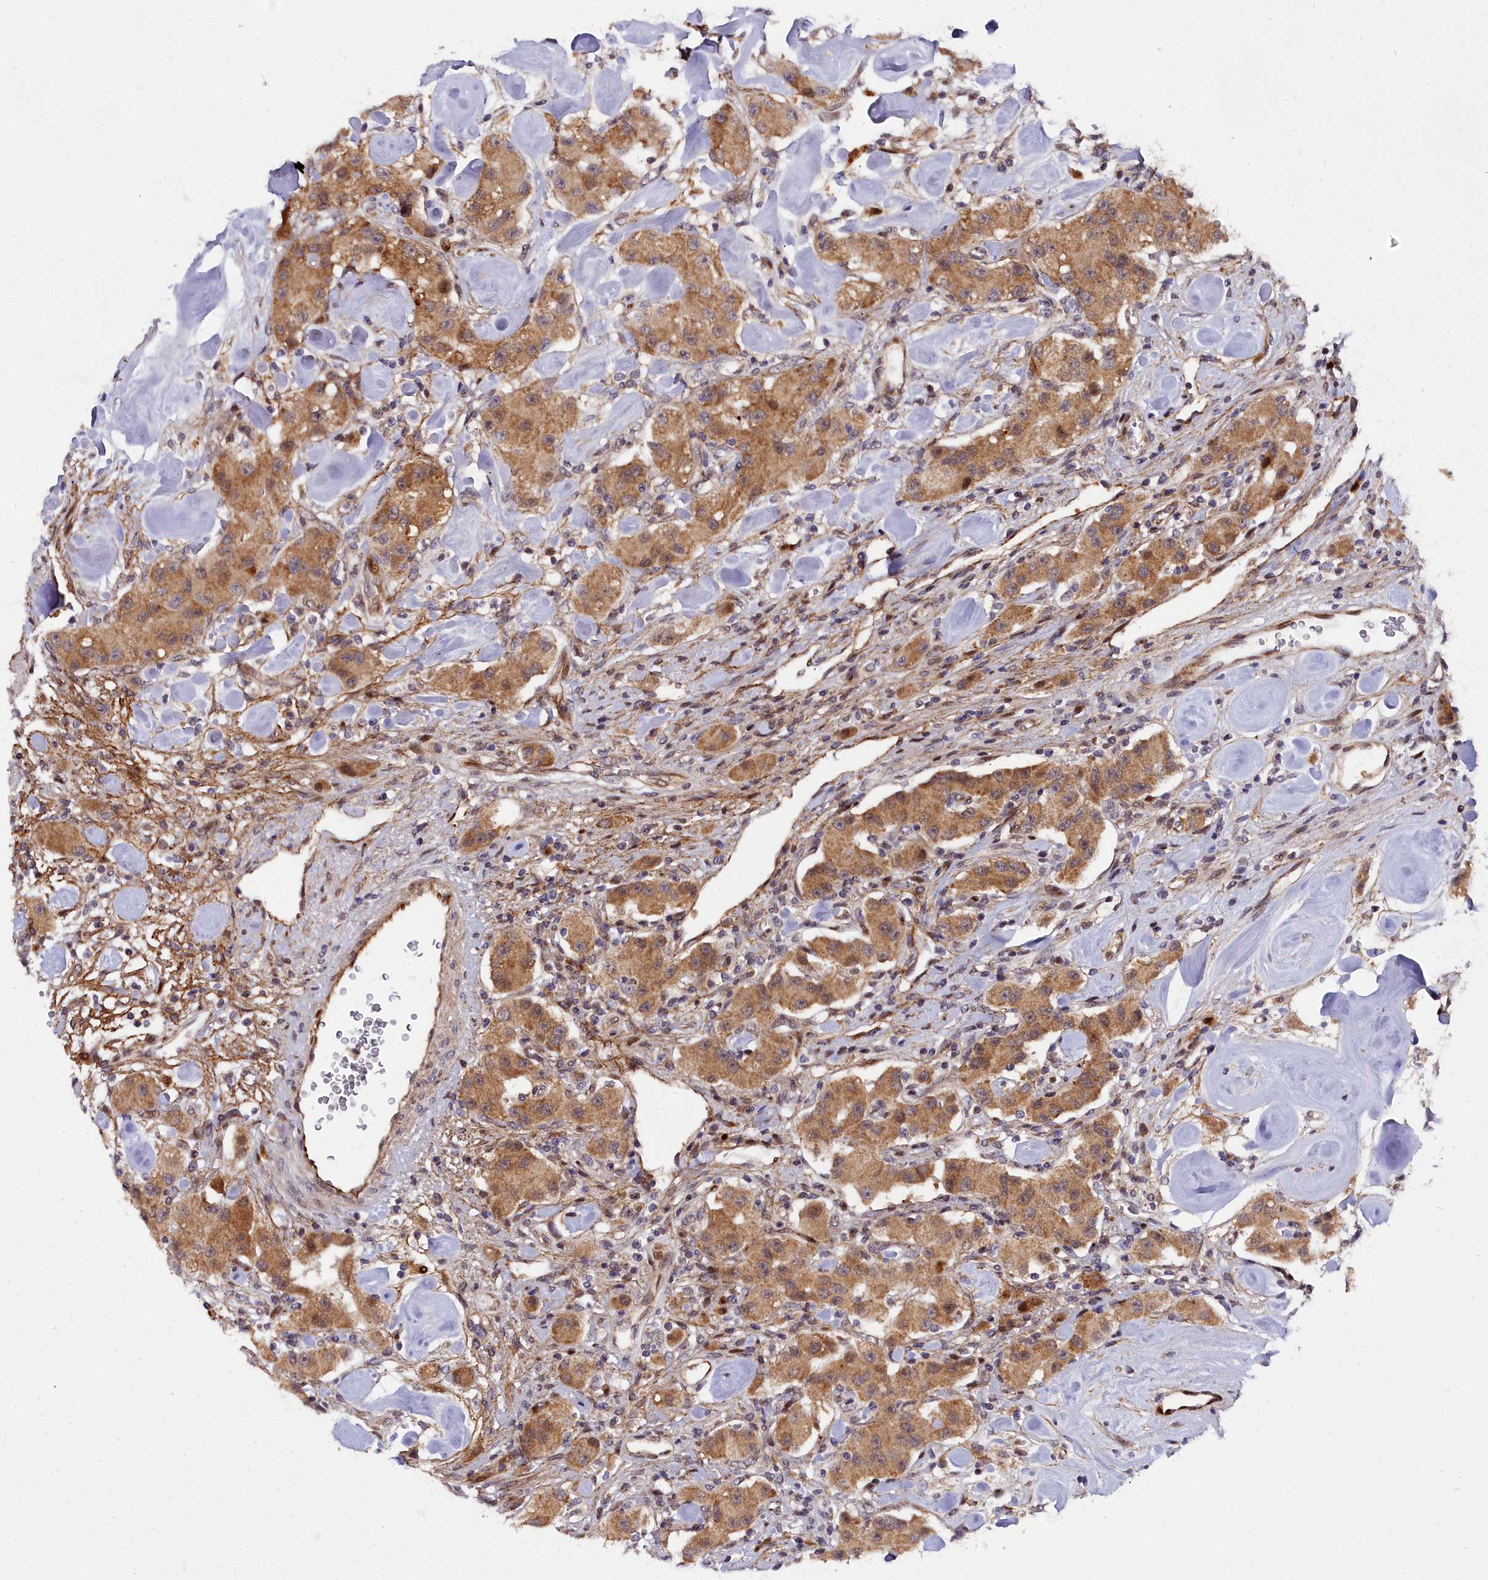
{"staining": {"intensity": "moderate", "quantity": ">75%", "location": "cytoplasmic/membranous"}, "tissue": "carcinoid", "cell_type": "Tumor cells", "image_type": "cancer", "snomed": [{"axis": "morphology", "description": "Carcinoid, malignant, NOS"}, {"axis": "topography", "description": "Pancreas"}], "caption": "Carcinoid tissue displays moderate cytoplasmic/membranous expression in approximately >75% of tumor cells, visualized by immunohistochemistry.", "gene": "MRPS11", "patient": {"sex": "male", "age": 41}}